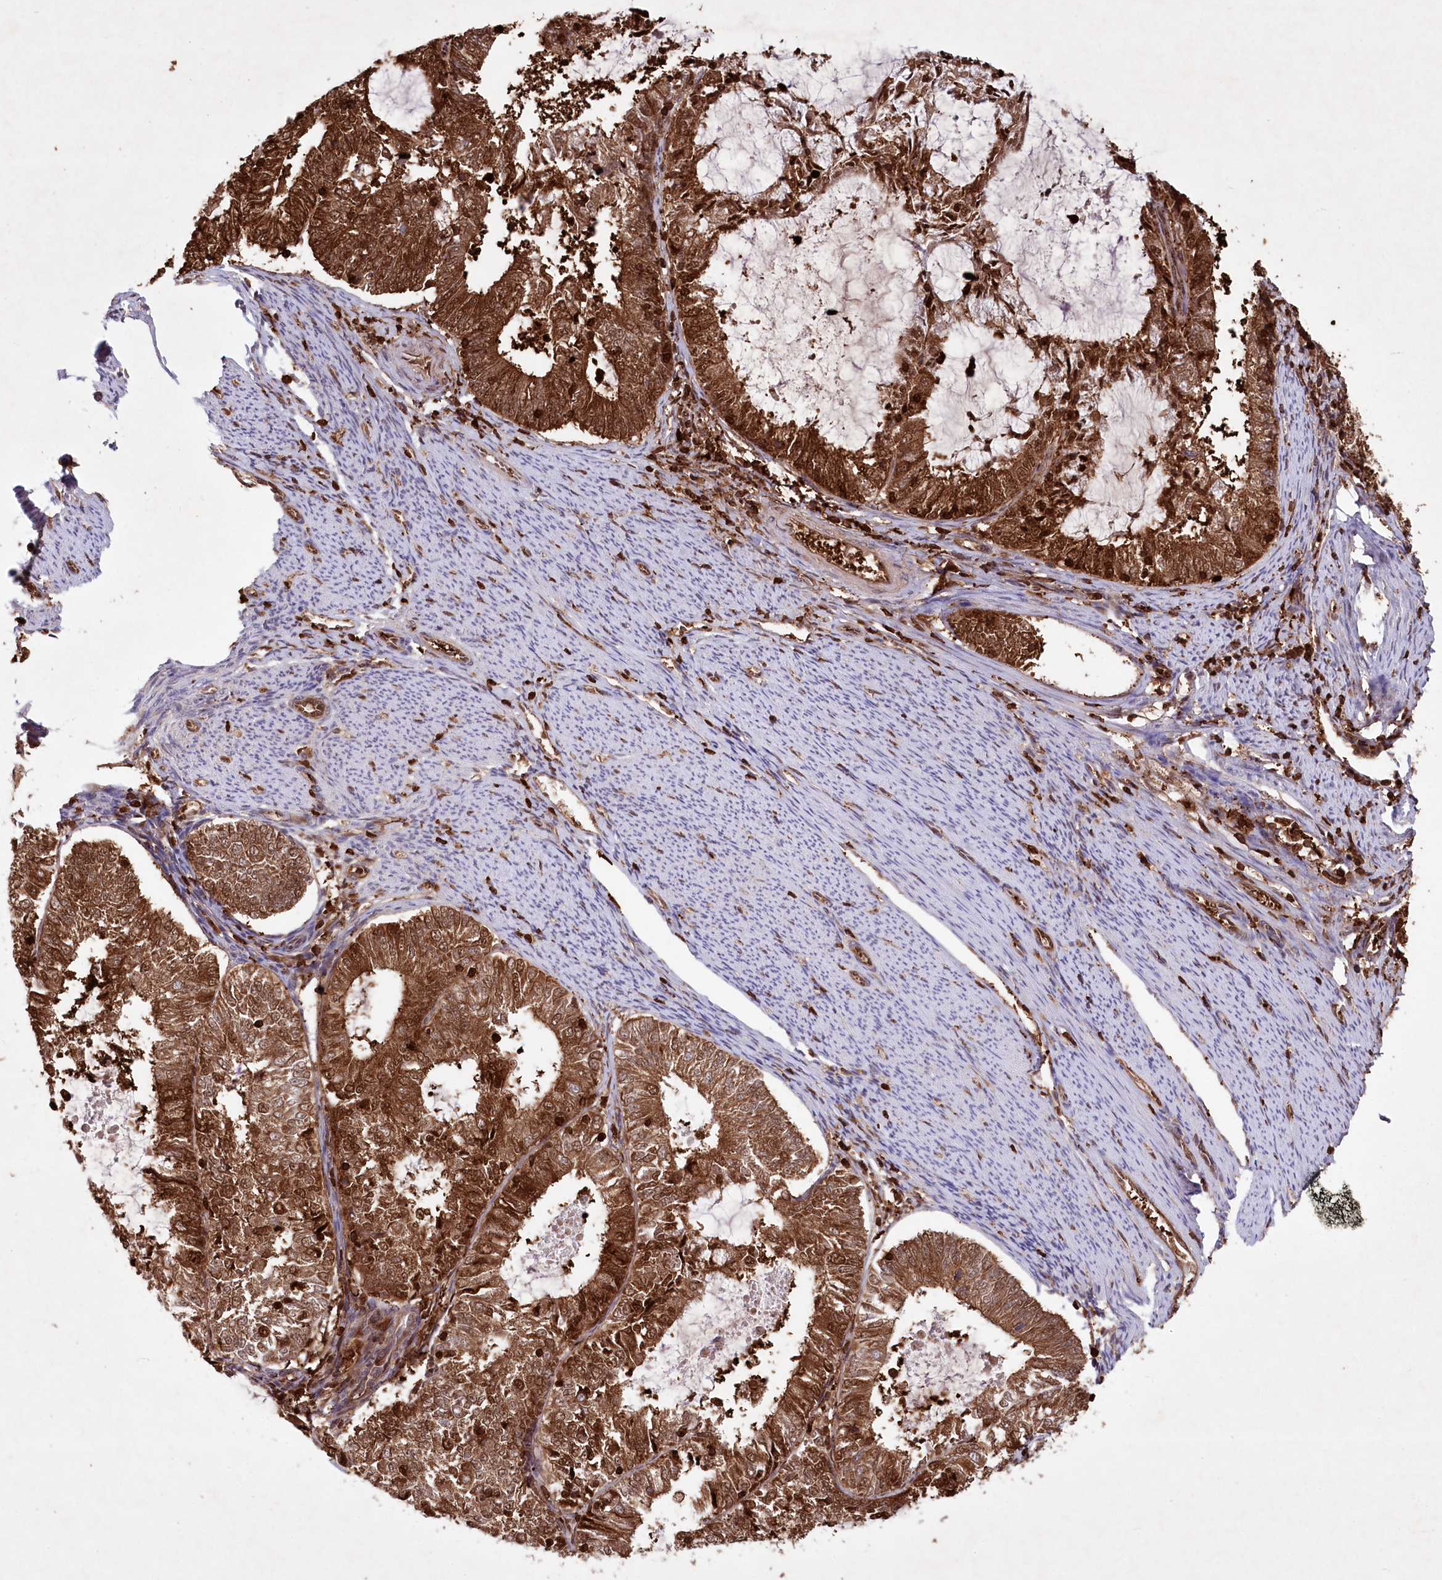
{"staining": {"intensity": "strong", "quantity": ">75%", "location": "cytoplasmic/membranous,nuclear"}, "tissue": "endometrial cancer", "cell_type": "Tumor cells", "image_type": "cancer", "snomed": [{"axis": "morphology", "description": "Adenocarcinoma, NOS"}, {"axis": "topography", "description": "Endometrium"}], "caption": "Protein positivity by immunohistochemistry exhibits strong cytoplasmic/membranous and nuclear positivity in about >75% of tumor cells in adenocarcinoma (endometrial).", "gene": "LSG1", "patient": {"sex": "female", "age": 57}}